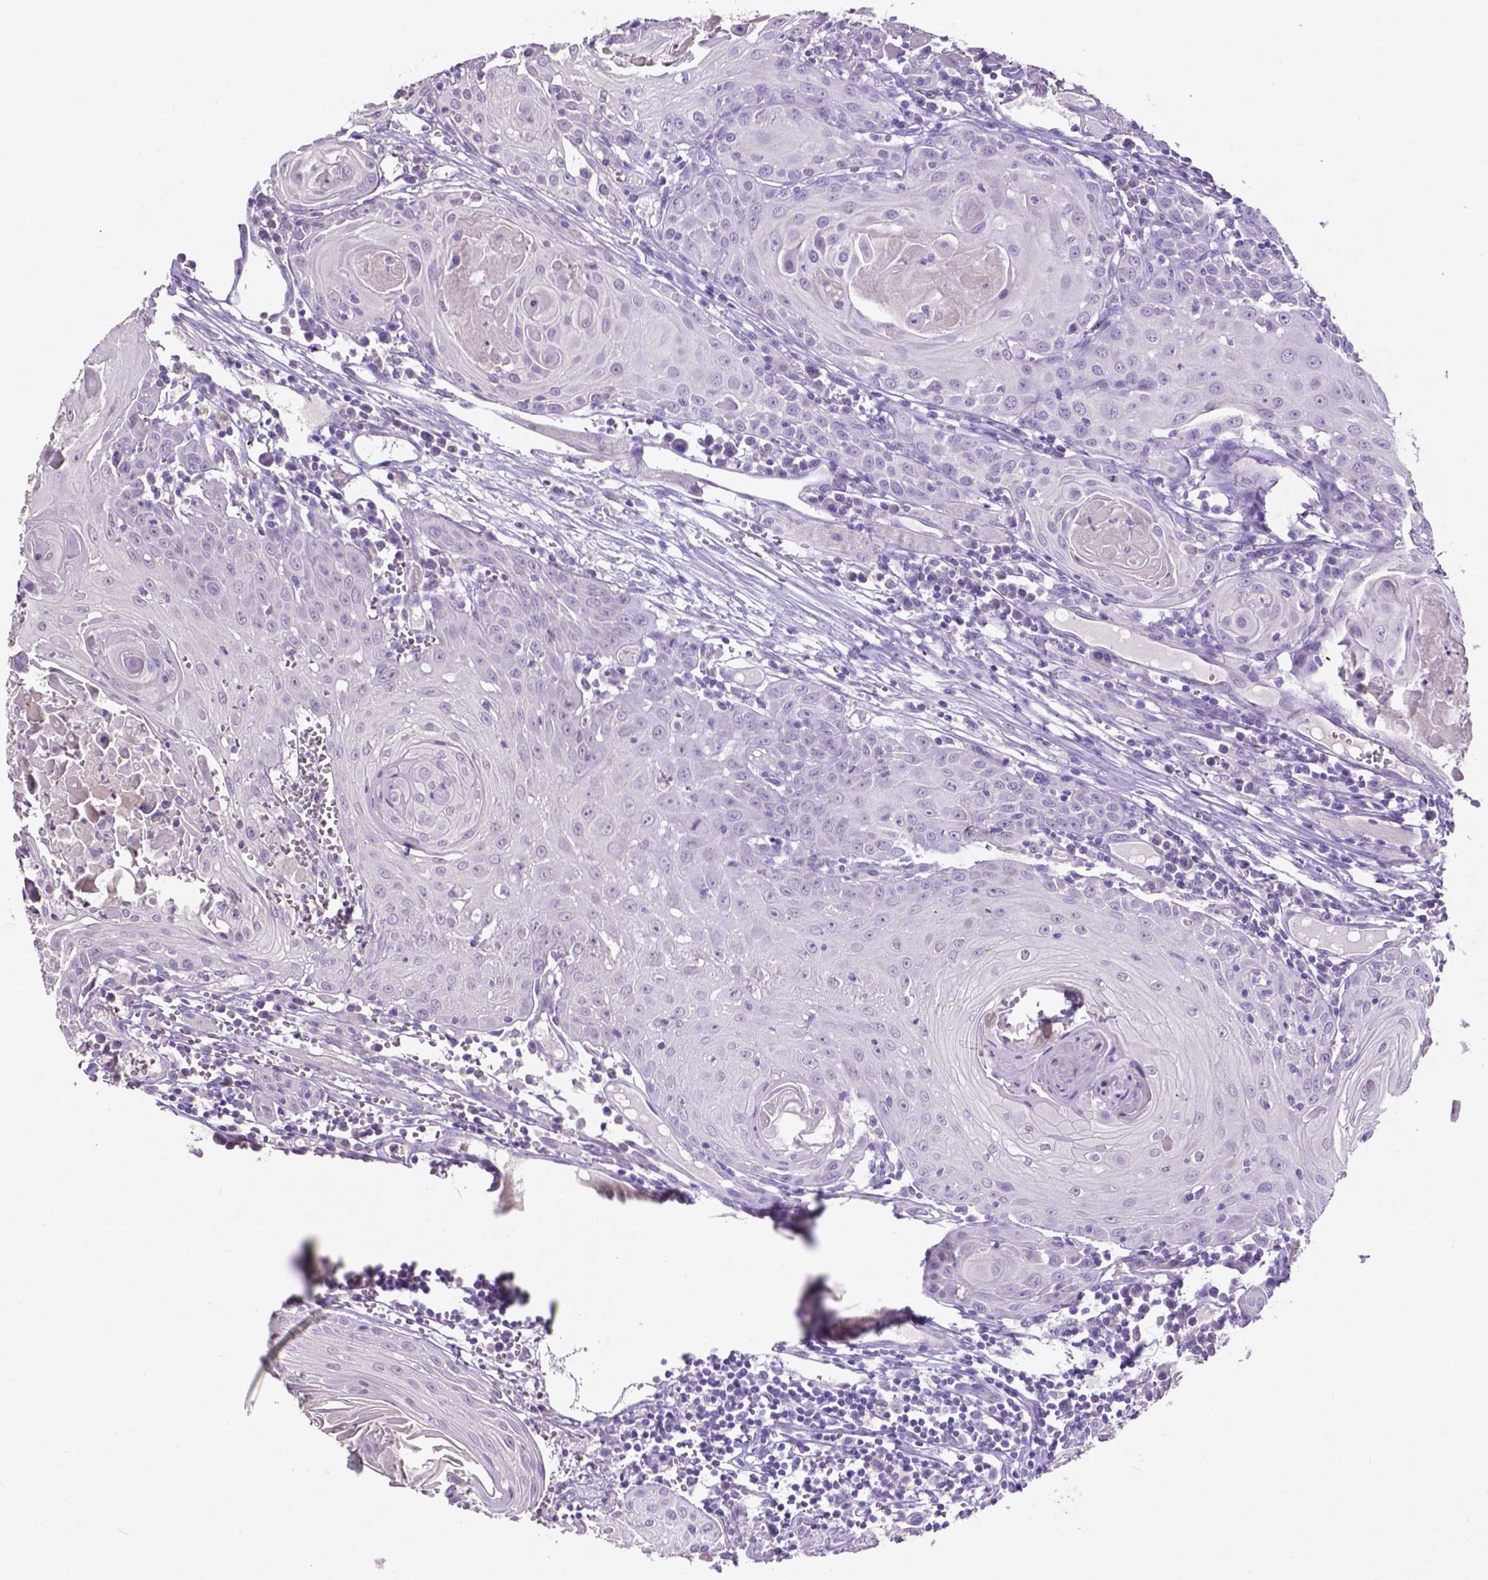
{"staining": {"intensity": "negative", "quantity": "none", "location": "none"}, "tissue": "head and neck cancer", "cell_type": "Tumor cells", "image_type": "cancer", "snomed": [{"axis": "morphology", "description": "Squamous cell carcinoma, NOS"}, {"axis": "topography", "description": "Head-Neck"}], "caption": "Immunohistochemistry histopathology image of neoplastic tissue: human head and neck squamous cell carcinoma stained with DAB (3,3'-diaminobenzidine) demonstrates no significant protein staining in tumor cells.", "gene": "SLC22A2", "patient": {"sex": "female", "age": 80}}